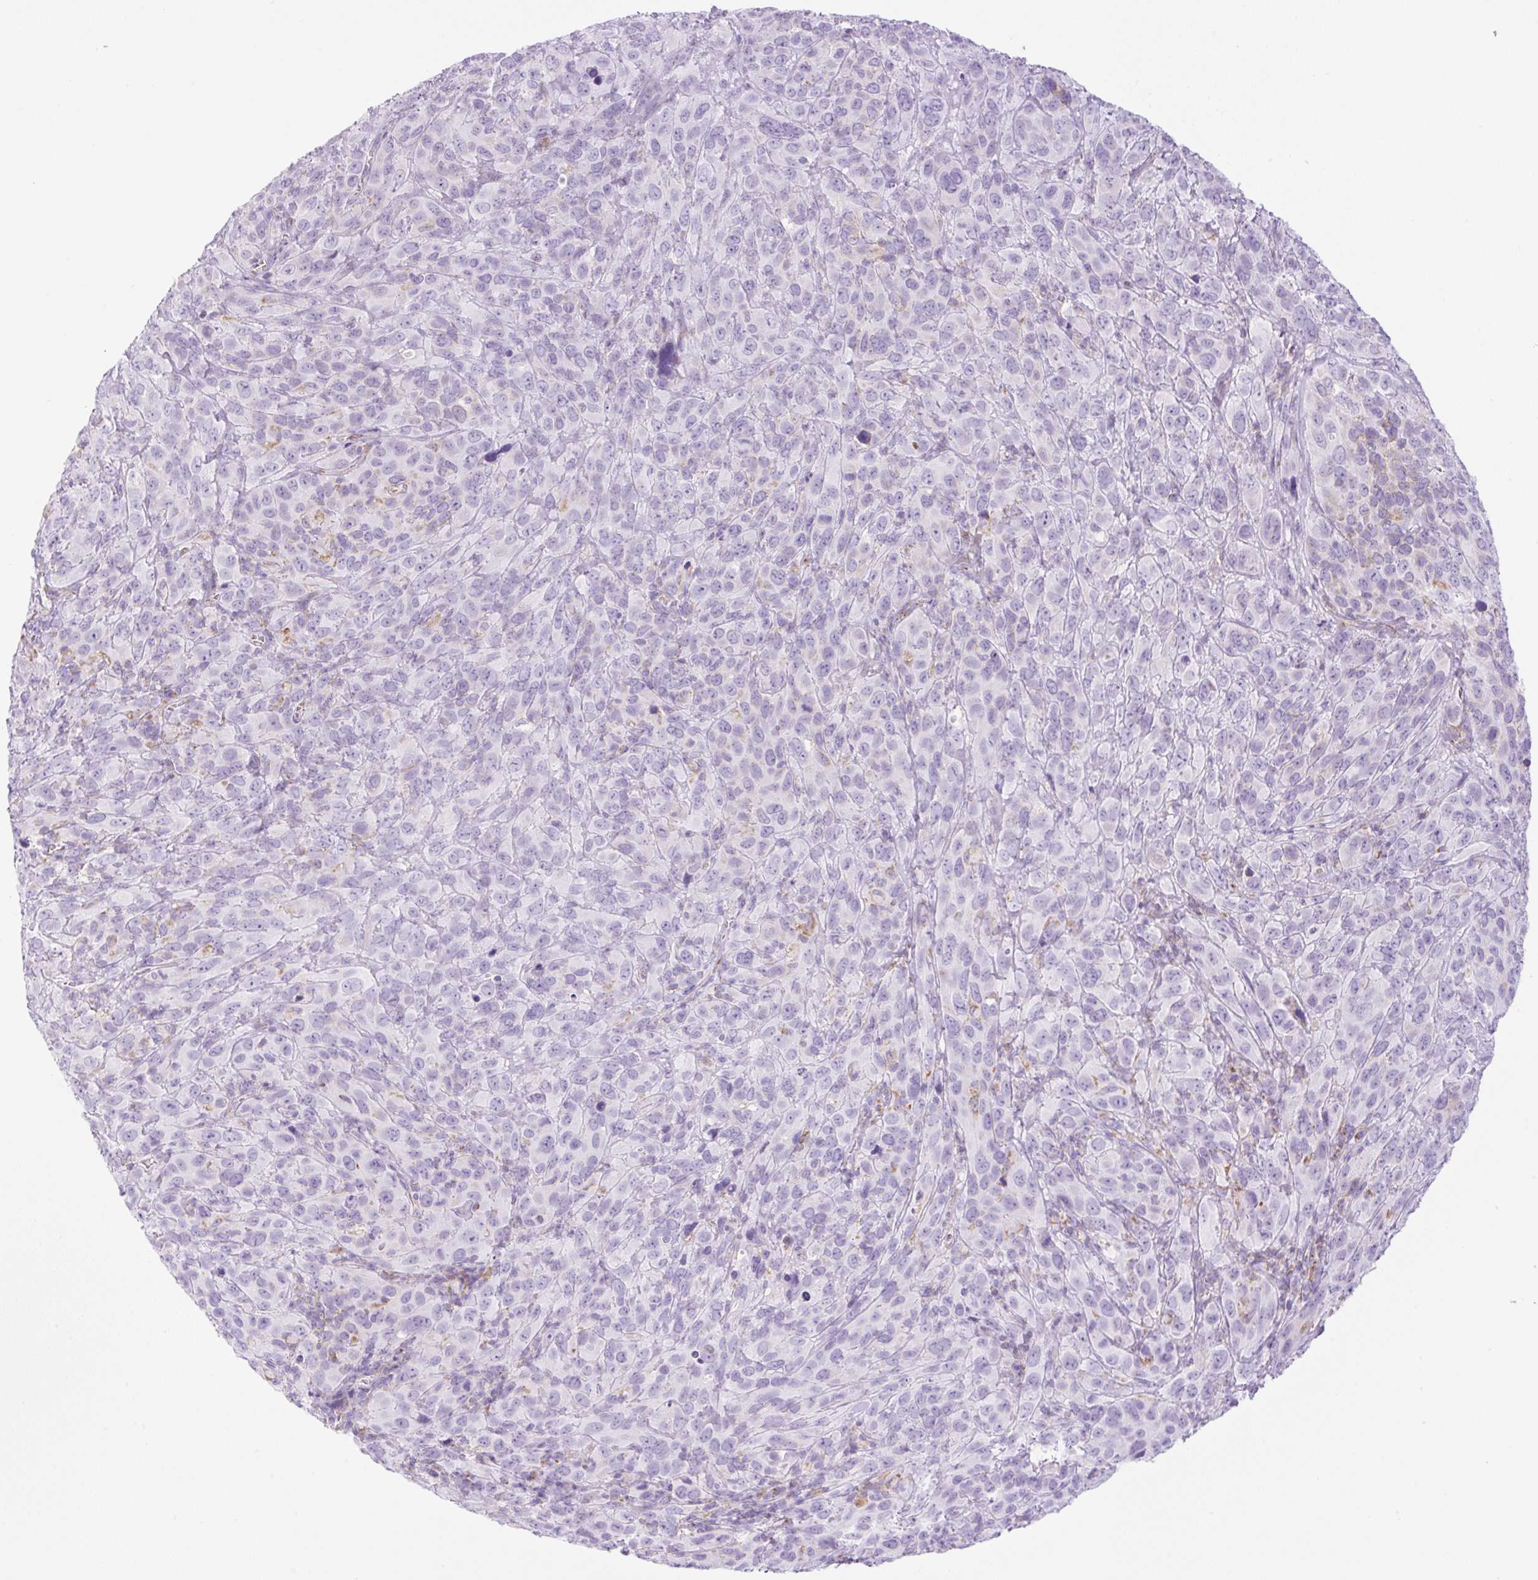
{"staining": {"intensity": "negative", "quantity": "none", "location": "none"}, "tissue": "cervical cancer", "cell_type": "Tumor cells", "image_type": "cancer", "snomed": [{"axis": "morphology", "description": "Squamous cell carcinoma, NOS"}, {"axis": "topography", "description": "Cervix"}], "caption": "This image is of squamous cell carcinoma (cervical) stained with immunohistochemistry (IHC) to label a protein in brown with the nuclei are counter-stained blue. There is no staining in tumor cells. Brightfield microscopy of immunohistochemistry (IHC) stained with DAB (3,3'-diaminobenzidine) (brown) and hematoxylin (blue), captured at high magnification.", "gene": "SPRR4", "patient": {"sex": "female", "age": 51}}